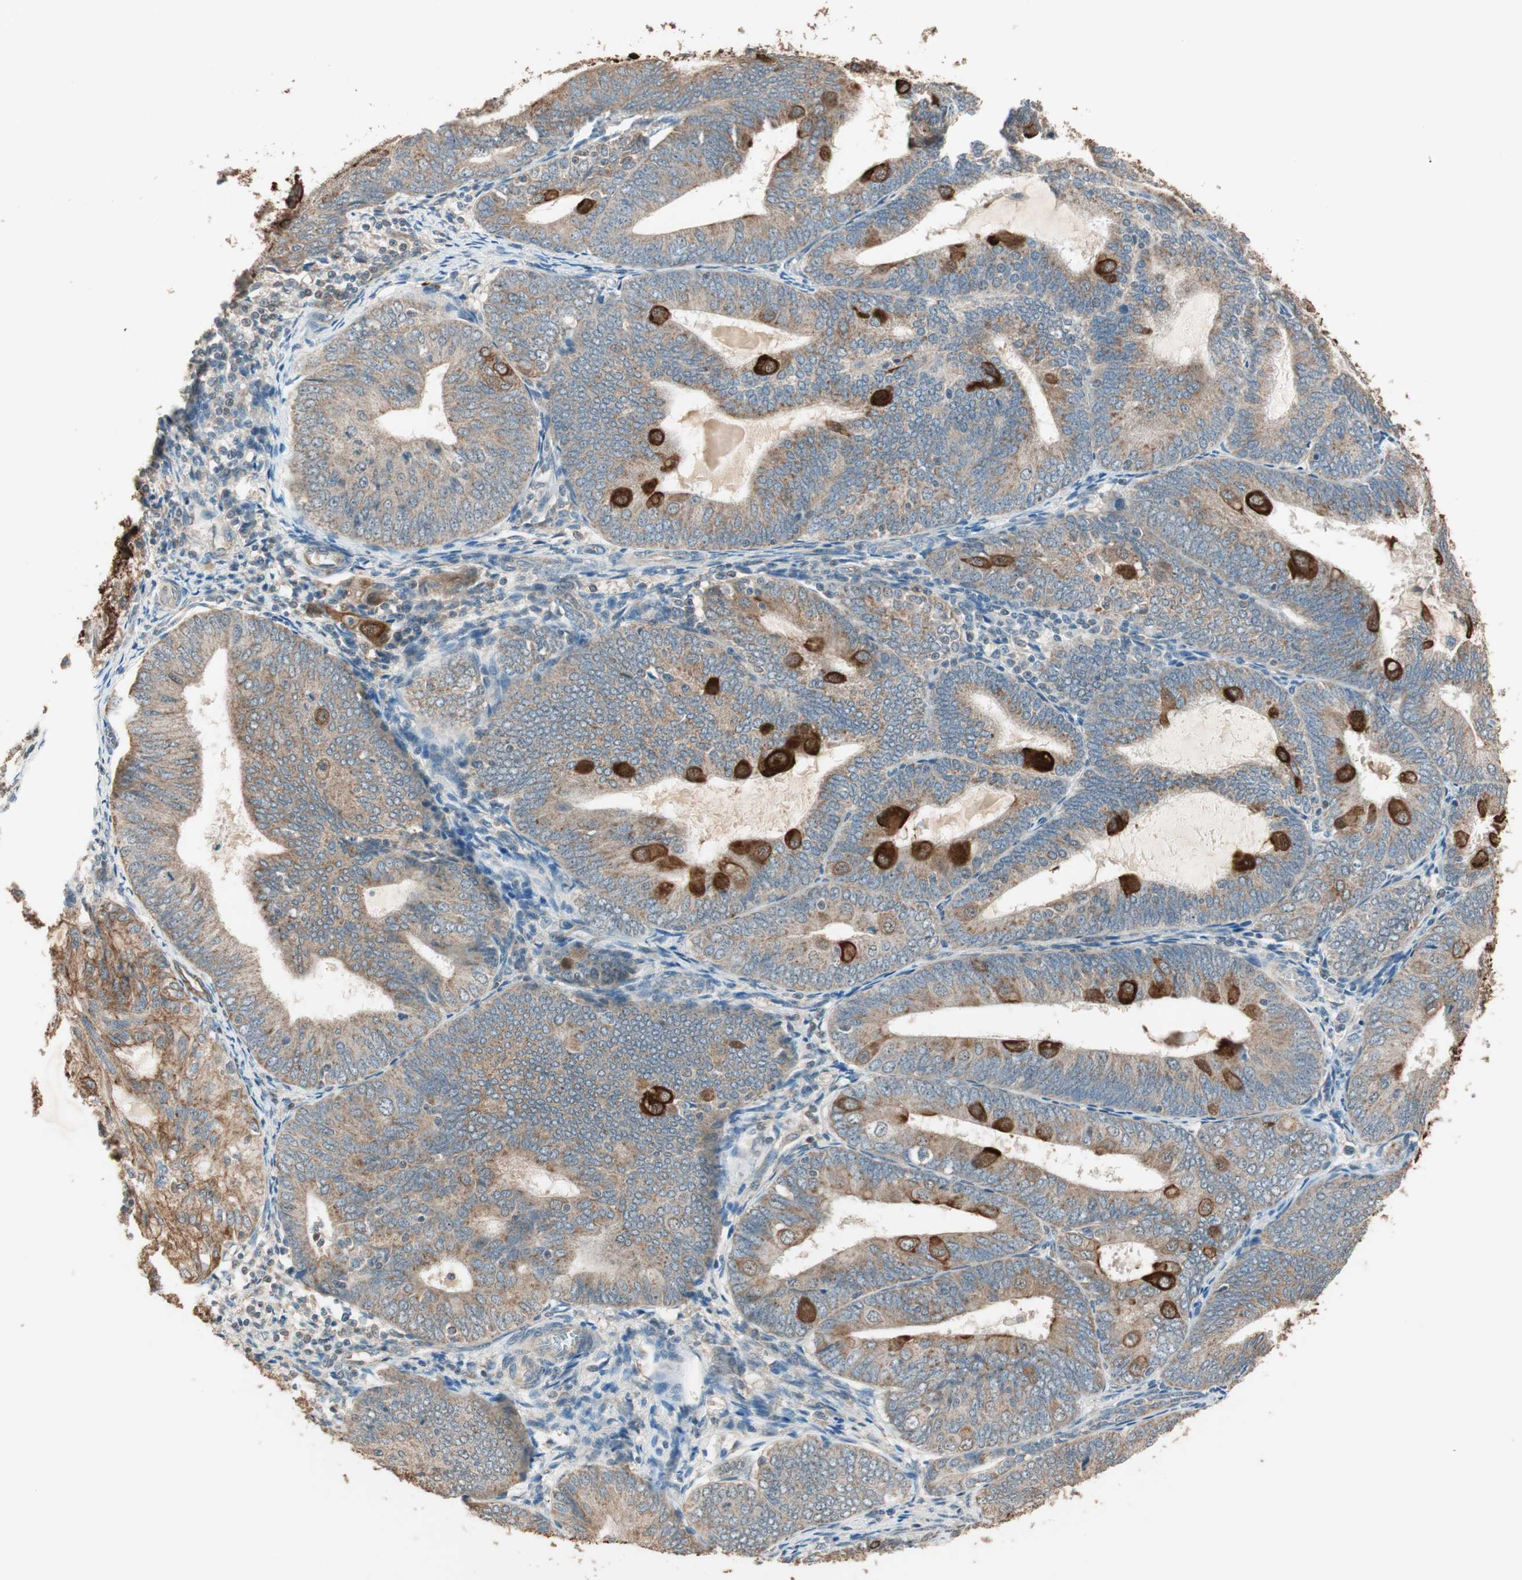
{"staining": {"intensity": "moderate", "quantity": "25%-75%", "location": "cytoplasmic/membranous"}, "tissue": "endometrial cancer", "cell_type": "Tumor cells", "image_type": "cancer", "snomed": [{"axis": "morphology", "description": "Adenocarcinoma, NOS"}, {"axis": "topography", "description": "Endometrium"}], "caption": "There is medium levels of moderate cytoplasmic/membranous expression in tumor cells of endometrial adenocarcinoma, as demonstrated by immunohistochemical staining (brown color).", "gene": "TRIM21", "patient": {"sex": "female", "age": 81}}